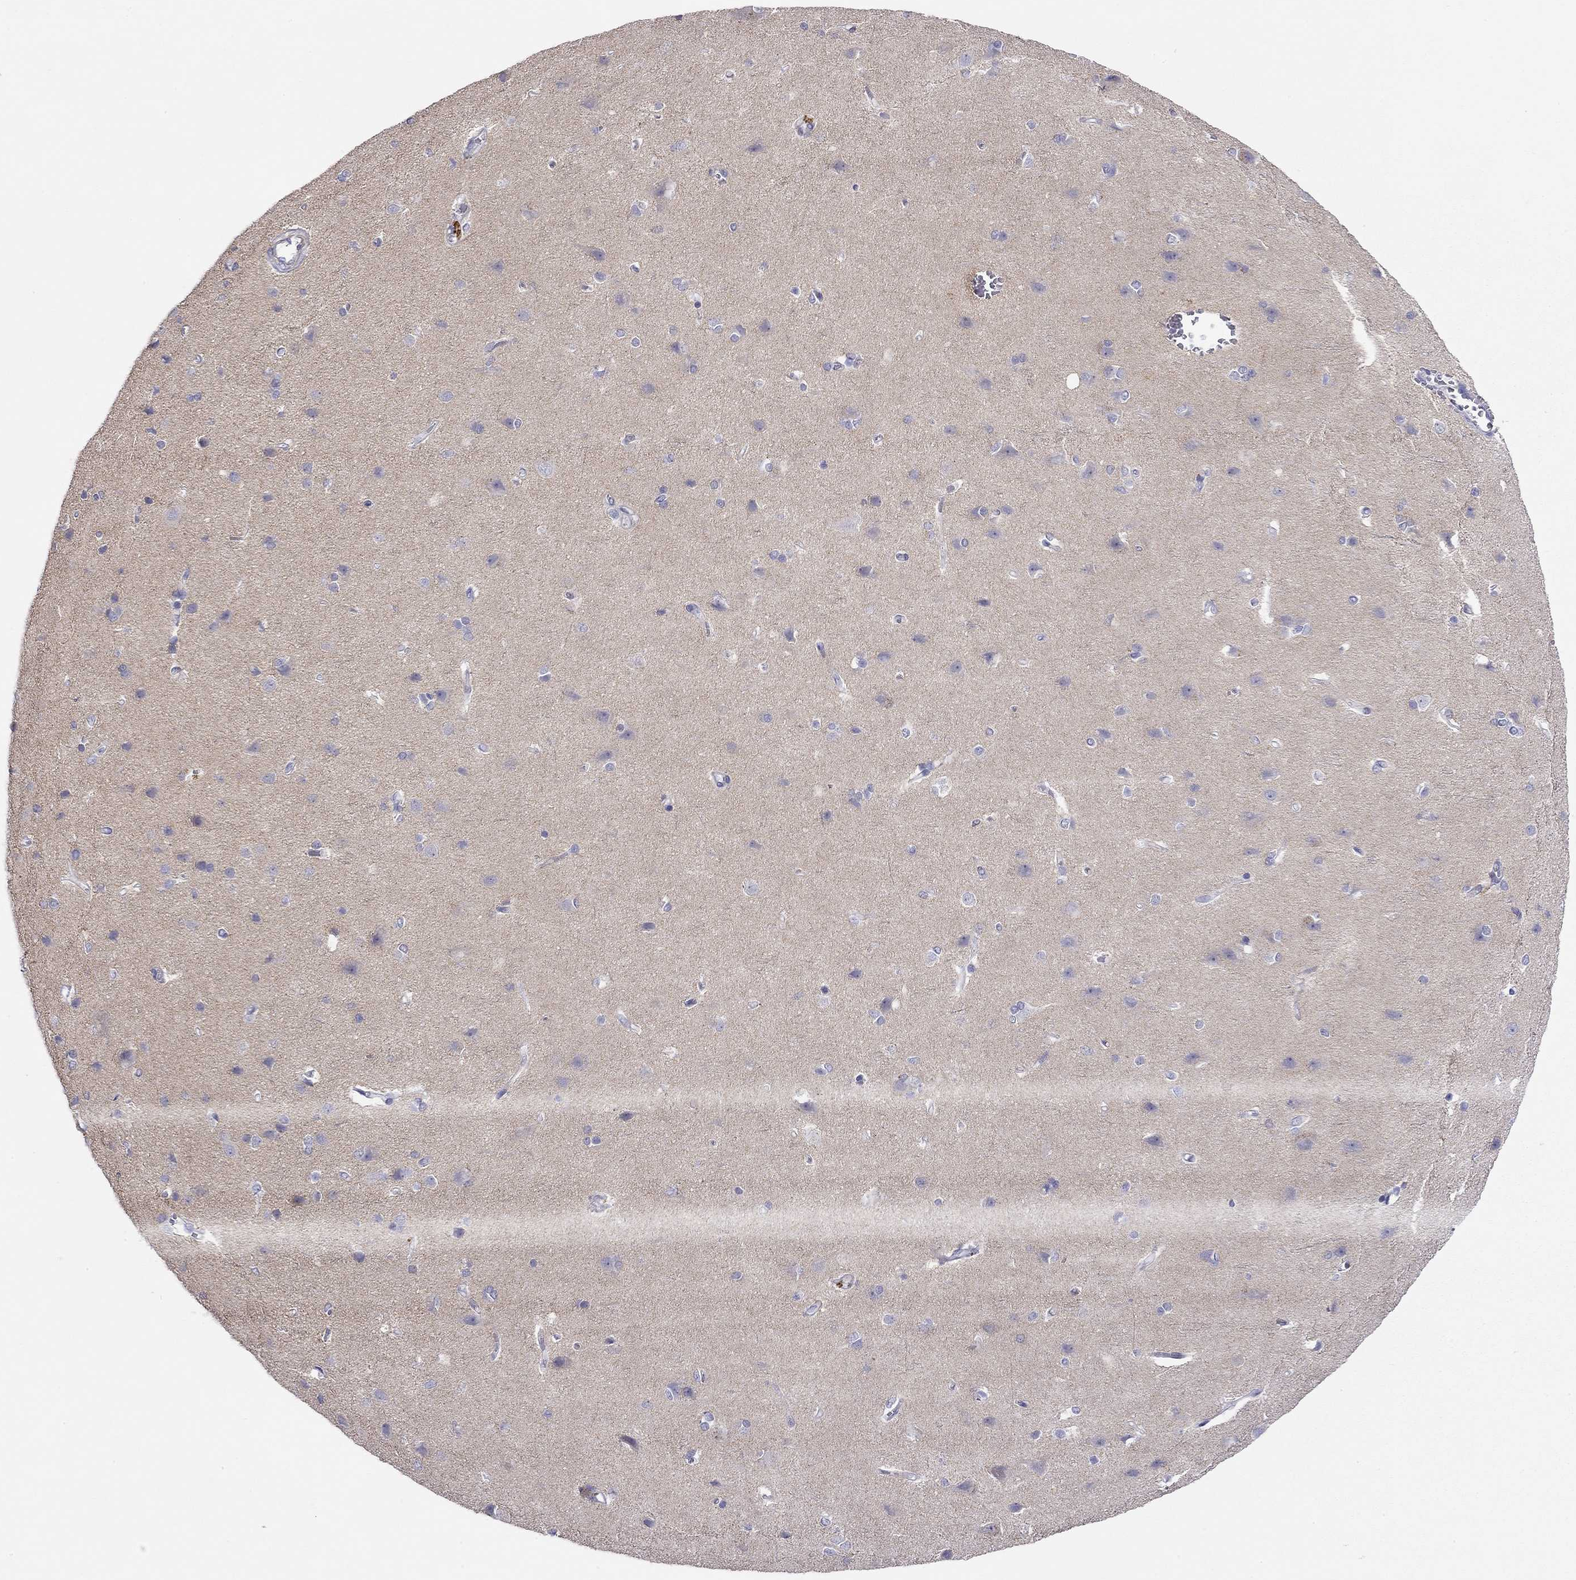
{"staining": {"intensity": "negative", "quantity": "none", "location": "none"}, "tissue": "cerebral cortex", "cell_type": "Endothelial cells", "image_type": "normal", "snomed": [{"axis": "morphology", "description": "Normal tissue, NOS"}, {"axis": "topography", "description": "Cerebral cortex"}], "caption": "This is an immunohistochemistry (IHC) histopathology image of benign human cerebral cortex. There is no expression in endothelial cells.", "gene": "RTL1", "patient": {"sex": "male", "age": 37}}